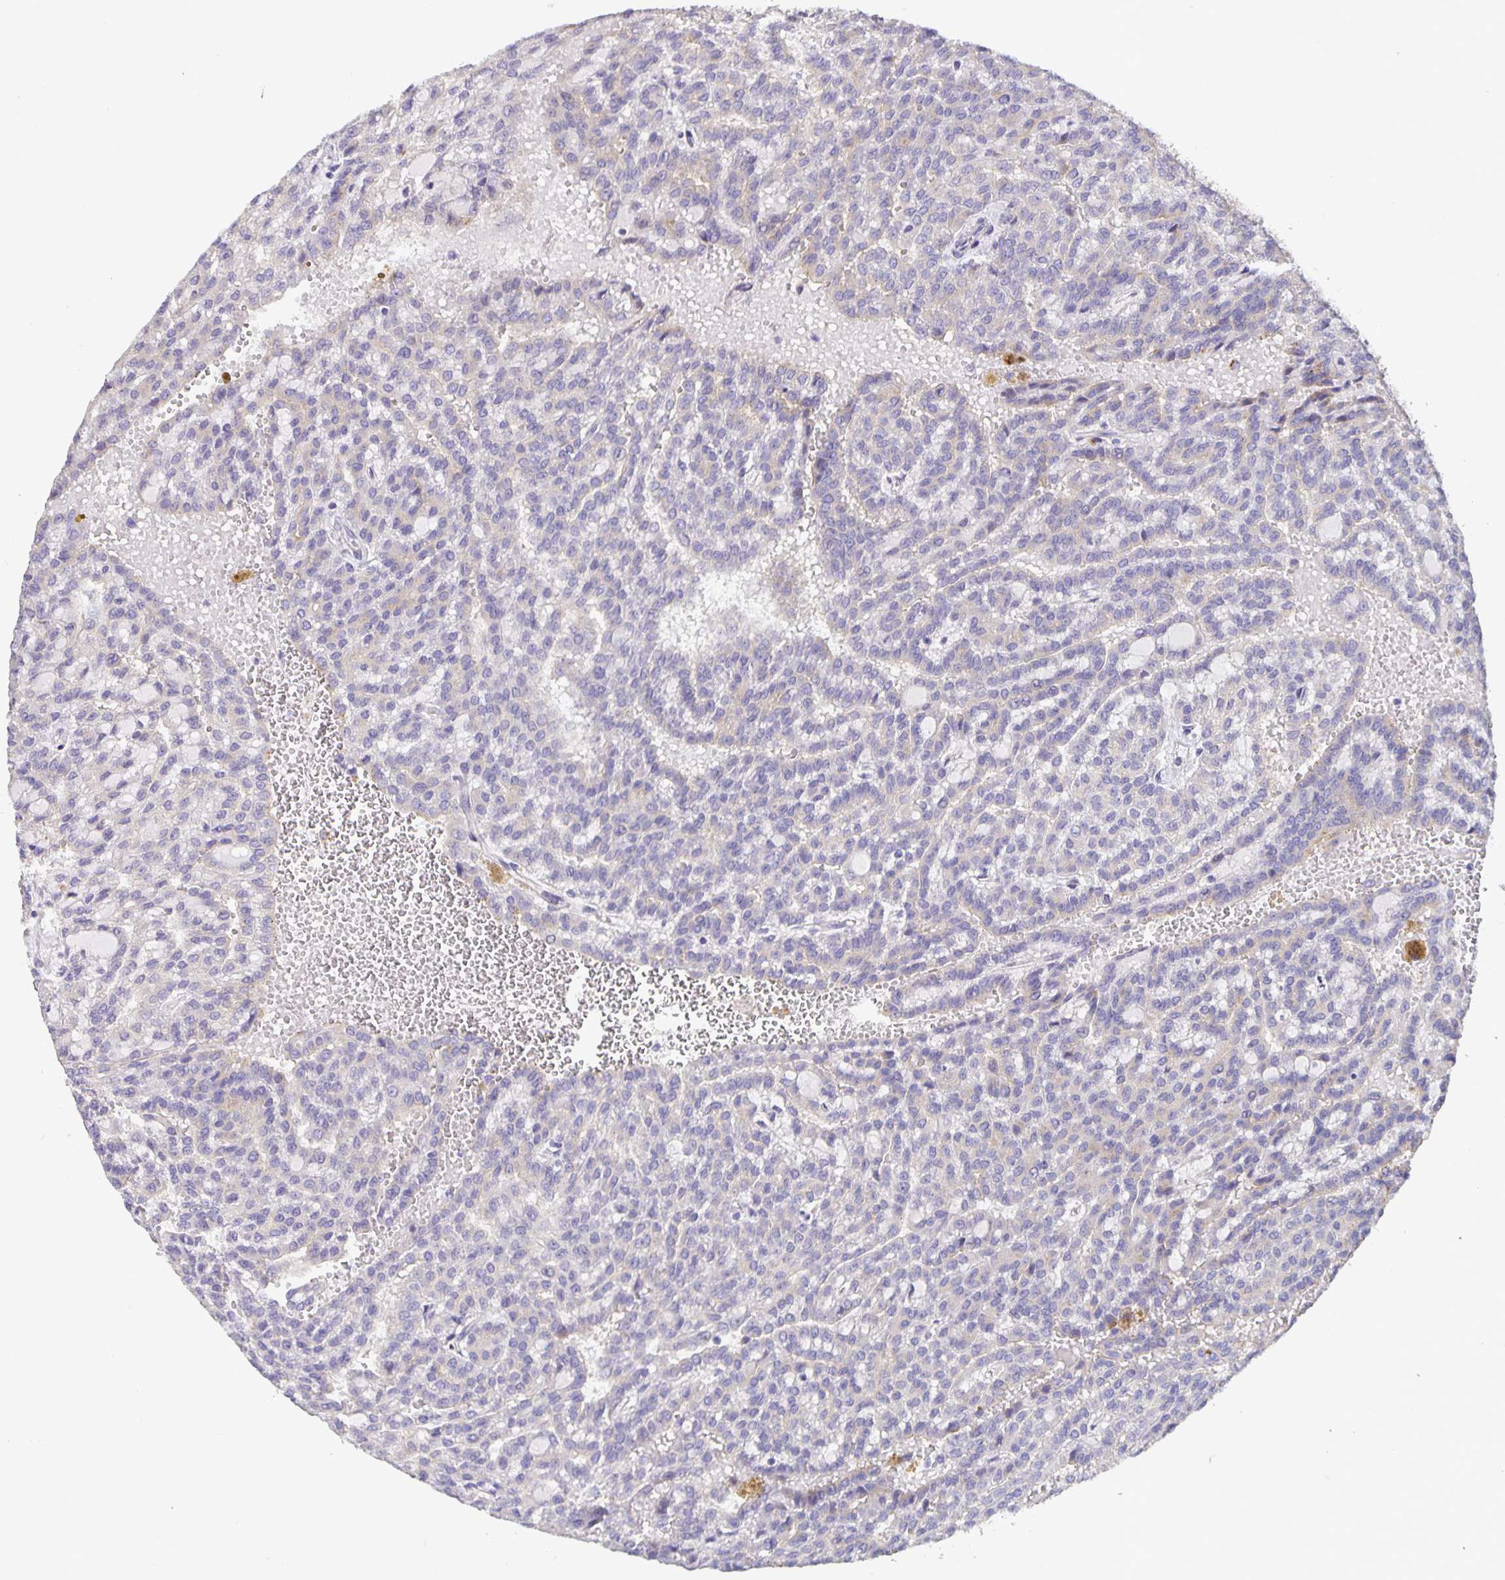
{"staining": {"intensity": "negative", "quantity": "none", "location": "none"}, "tissue": "renal cancer", "cell_type": "Tumor cells", "image_type": "cancer", "snomed": [{"axis": "morphology", "description": "Adenocarcinoma, NOS"}, {"axis": "topography", "description": "Kidney"}], "caption": "The IHC micrograph has no significant positivity in tumor cells of renal cancer tissue. (DAB (3,3'-diaminobenzidine) immunohistochemistry, high magnification).", "gene": "EML6", "patient": {"sex": "male", "age": 63}}